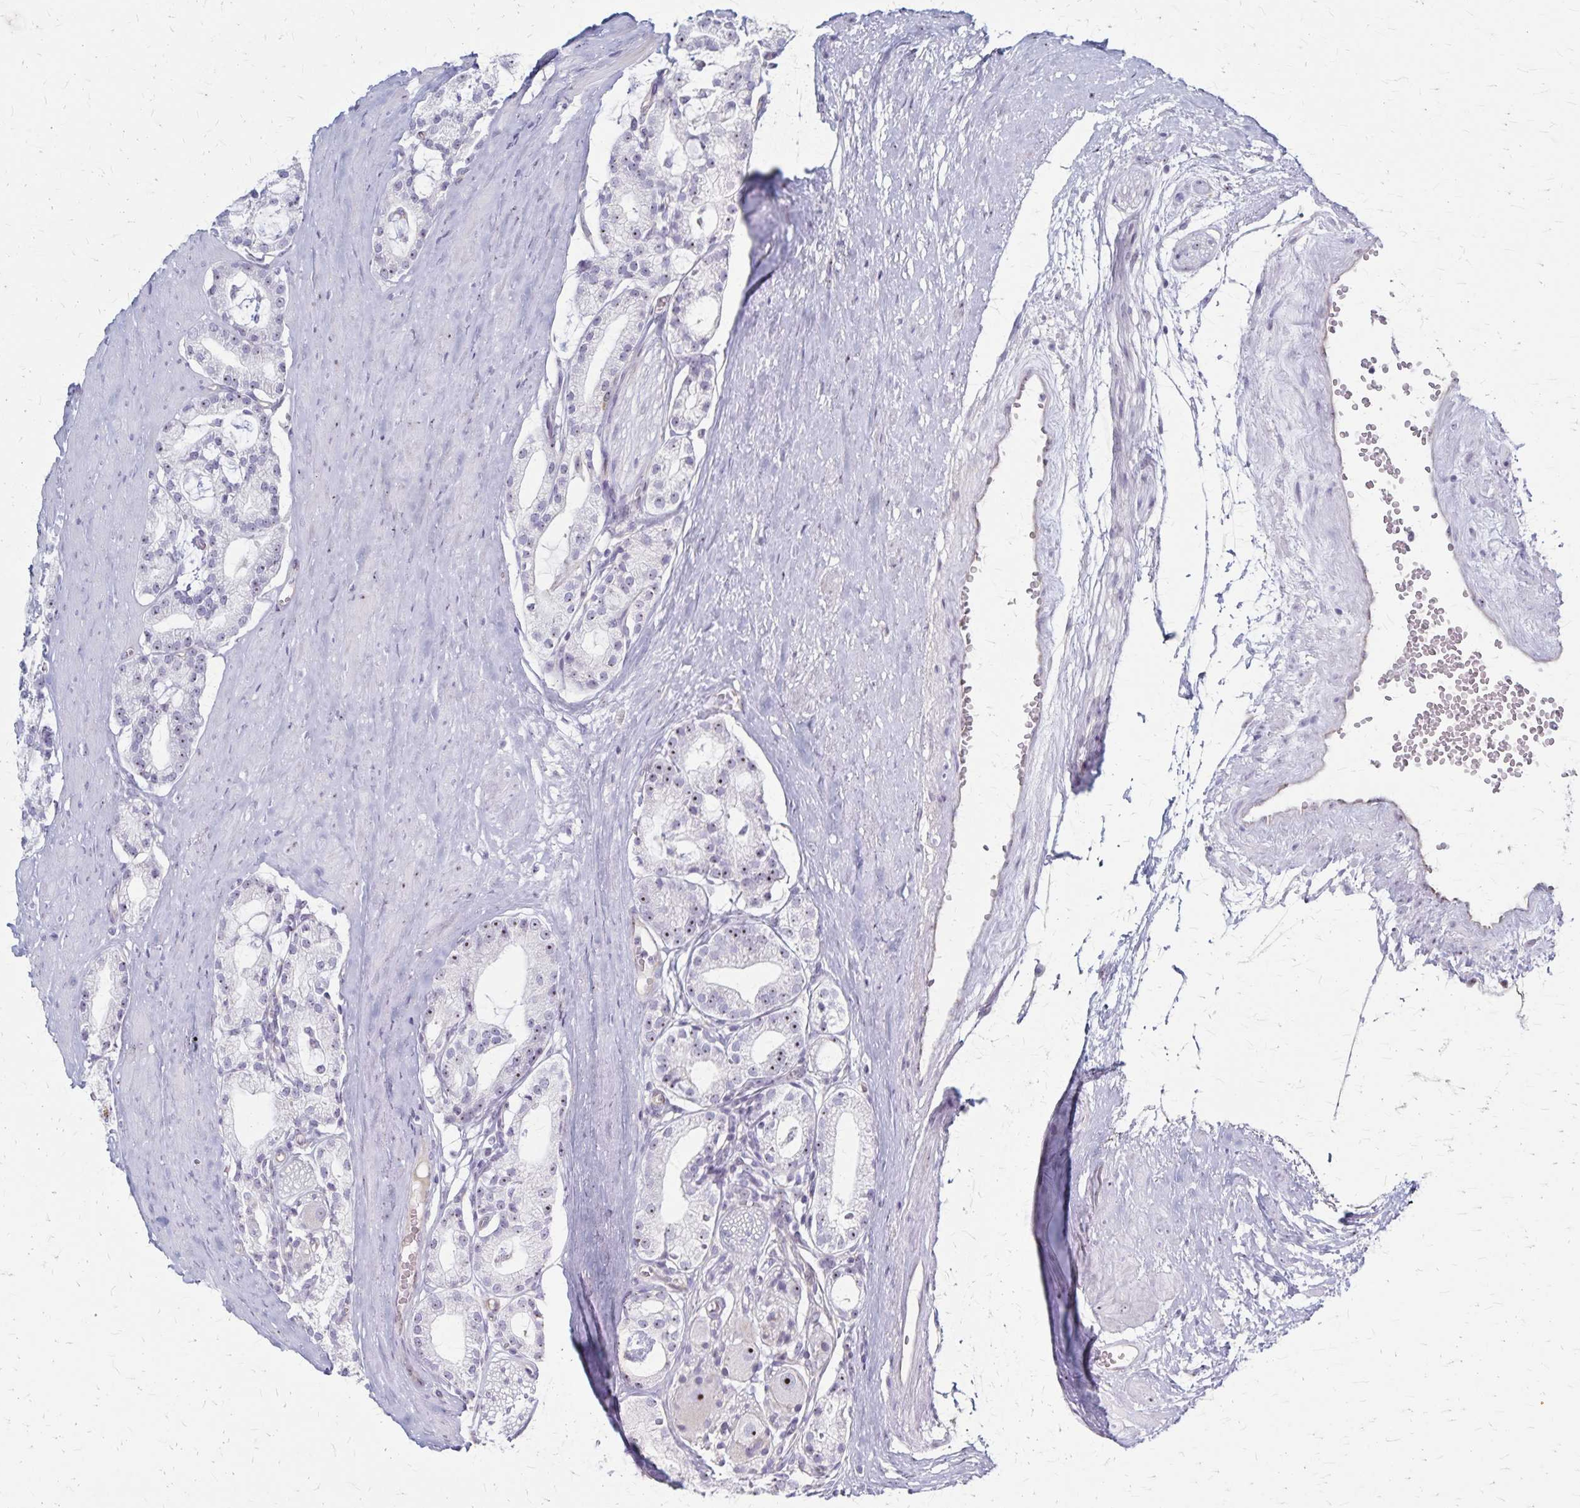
{"staining": {"intensity": "weak", "quantity": "25%-75%", "location": "nuclear"}, "tissue": "prostate cancer", "cell_type": "Tumor cells", "image_type": "cancer", "snomed": [{"axis": "morphology", "description": "Adenocarcinoma, High grade"}, {"axis": "topography", "description": "Prostate"}], "caption": "About 25%-75% of tumor cells in prostate cancer display weak nuclear protein staining as visualized by brown immunohistochemical staining.", "gene": "DLK2", "patient": {"sex": "male", "age": 71}}